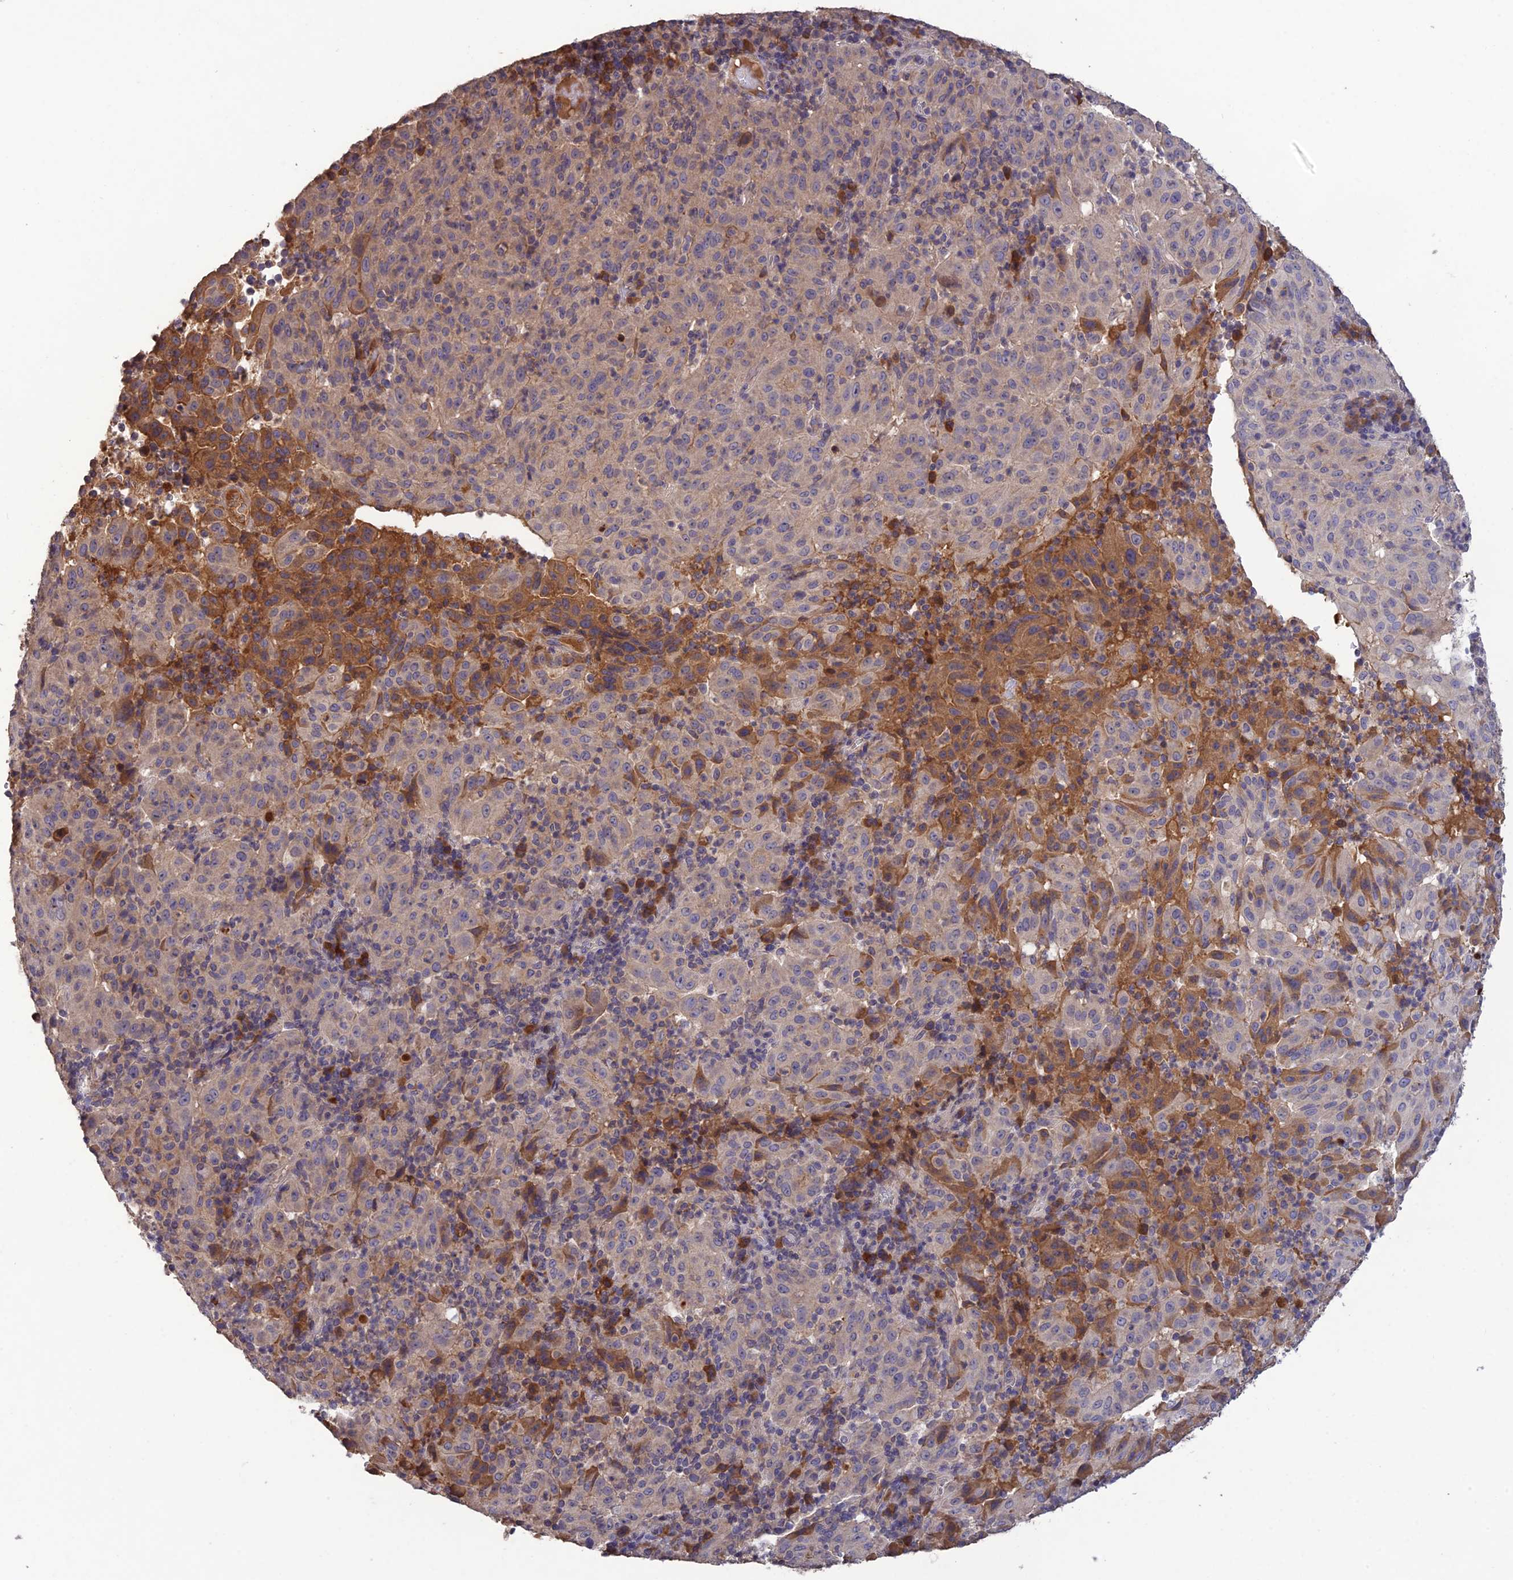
{"staining": {"intensity": "negative", "quantity": "none", "location": "none"}, "tissue": "pancreatic cancer", "cell_type": "Tumor cells", "image_type": "cancer", "snomed": [{"axis": "morphology", "description": "Adenocarcinoma, NOS"}, {"axis": "topography", "description": "Pancreas"}], "caption": "Tumor cells show no significant staining in pancreatic cancer.", "gene": "SLC39A13", "patient": {"sex": "male", "age": 63}}